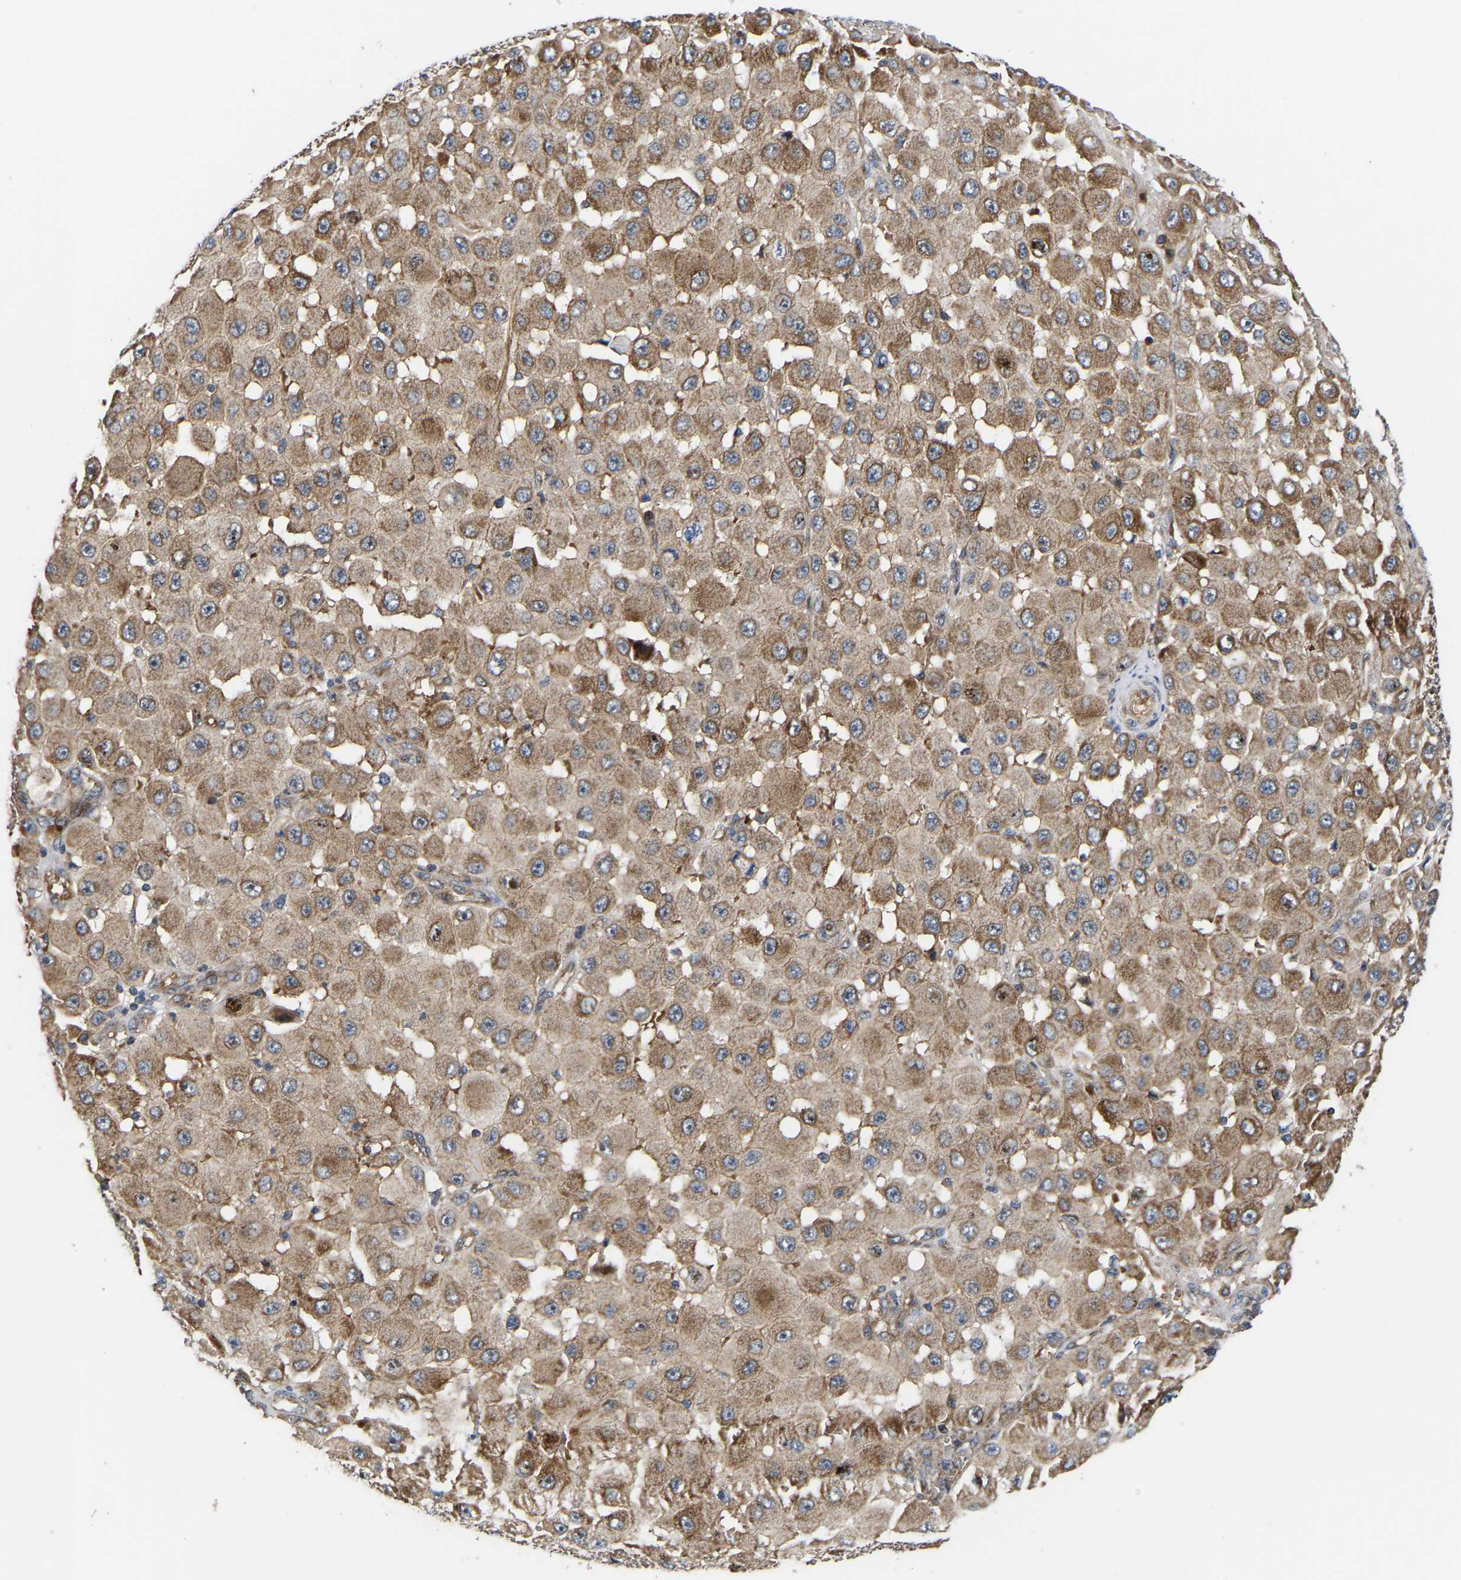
{"staining": {"intensity": "moderate", "quantity": ">75%", "location": "cytoplasmic/membranous"}, "tissue": "melanoma", "cell_type": "Tumor cells", "image_type": "cancer", "snomed": [{"axis": "morphology", "description": "Malignant melanoma, NOS"}, {"axis": "topography", "description": "Skin"}], "caption": "Immunohistochemistry (IHC) photomicrograph of neoplastic tissue: human malignant melanoma stained using immunohistochemistry (IHC) displays medium levels of moderate protein expression localized specifically in the cytoplasmic/membranous of tumor cells, appearing as a cytoplasmic/membranous brown color.", "gene": "STAU1", "patient": {"sex": "female", "age": 81}}